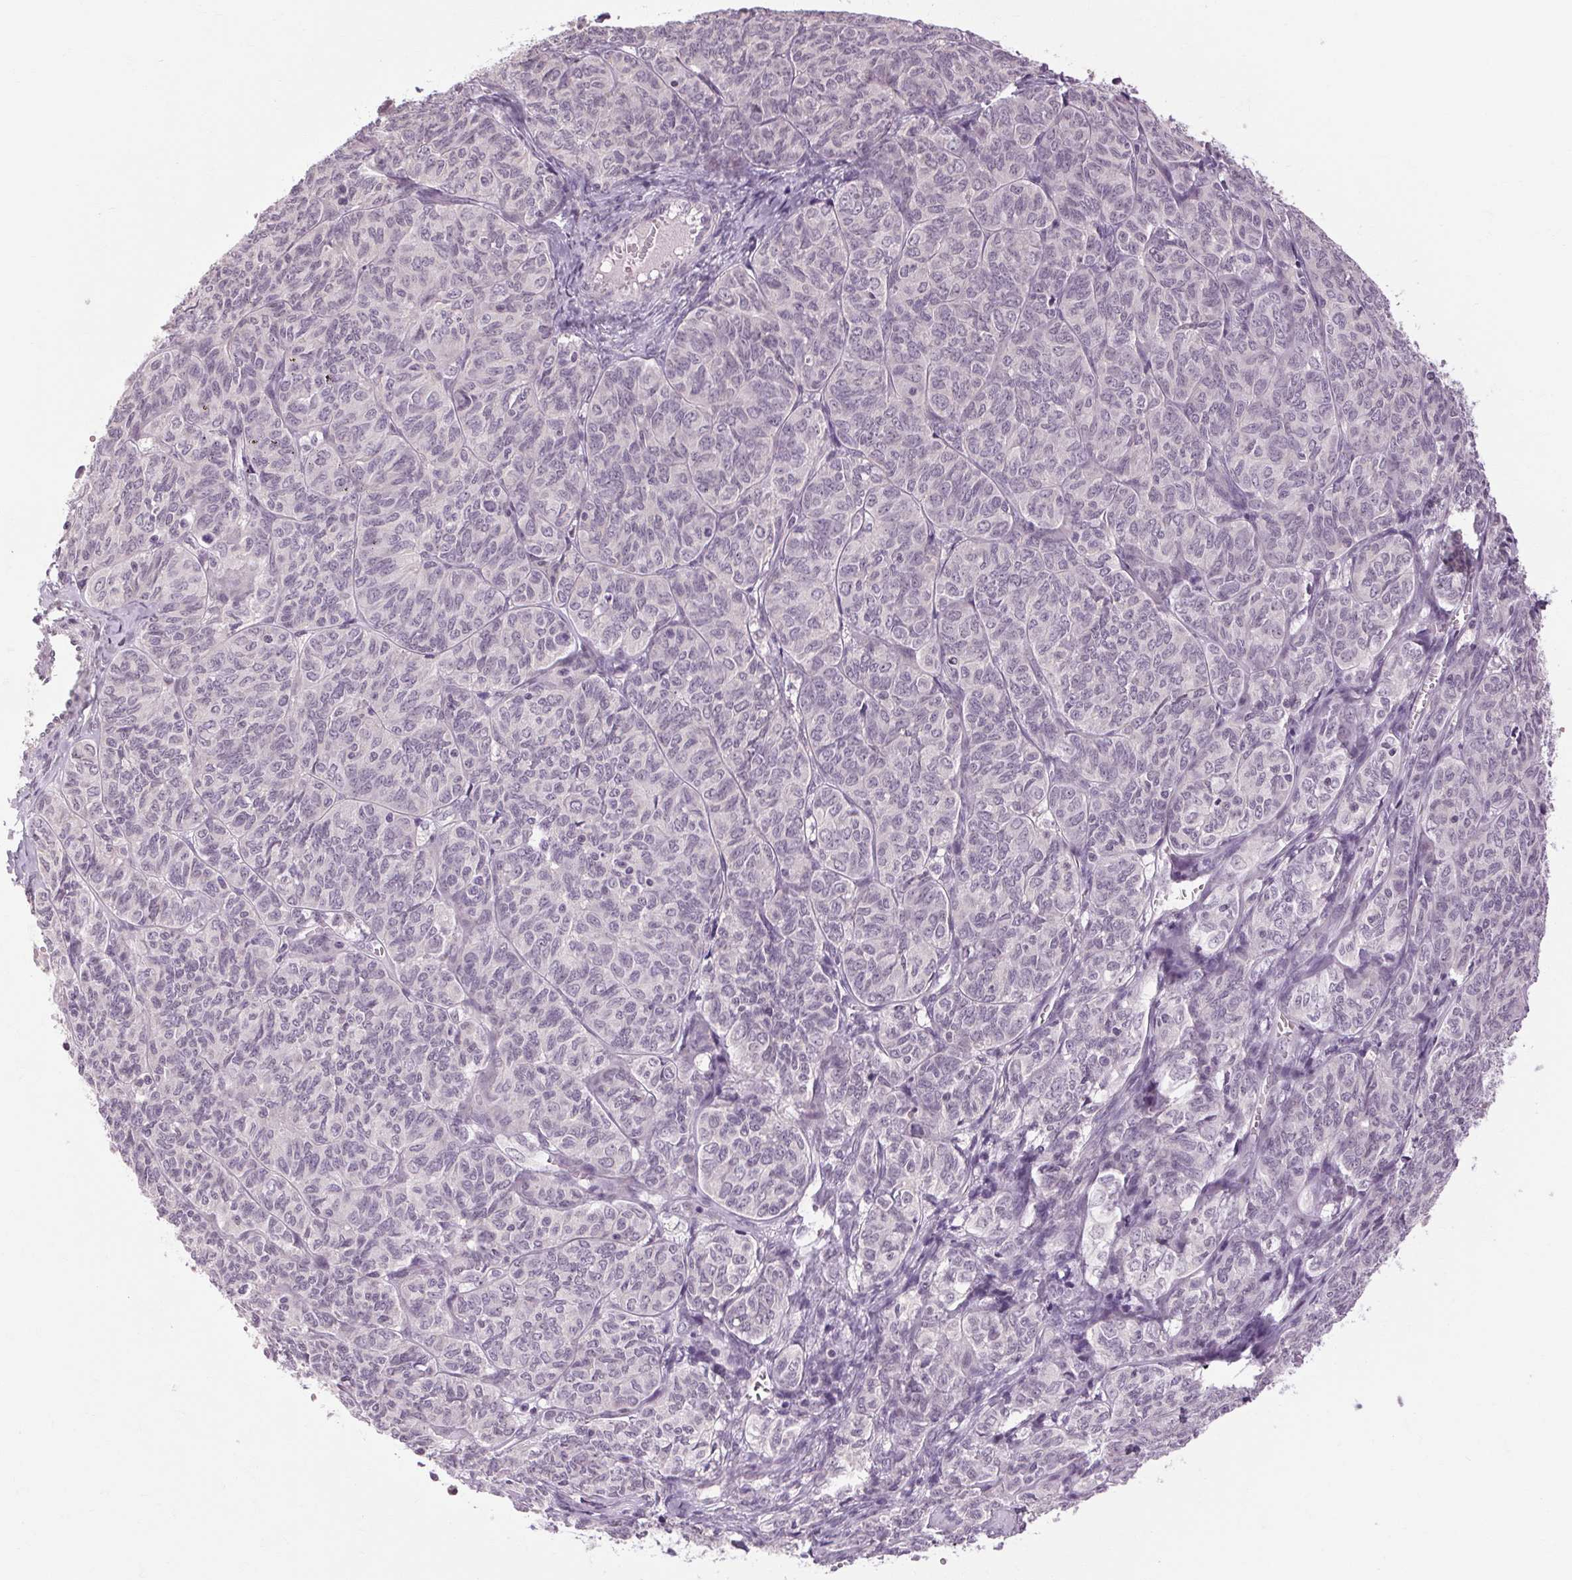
{"staining": {"intensity": "negative", "quantity": "none", "location": "none"}, "tissue": "ovarian cancer", "cell_type": "Tumor cells", "image_type": "cancer", "snomed": [{"axis": "morphology", "description": "Carcinoma, endometroid"}, {"axis": "topography", "description": "Ovary"}], "caption": "High power microscopy histopathology image of an immunohistochemistry (IHC) micrograph of ovarian endometroid carcinoma, revealing no significant positivity in tumor cells.", "gene": "KLHL40", "patient": {"sex": "female", "age": 80}}